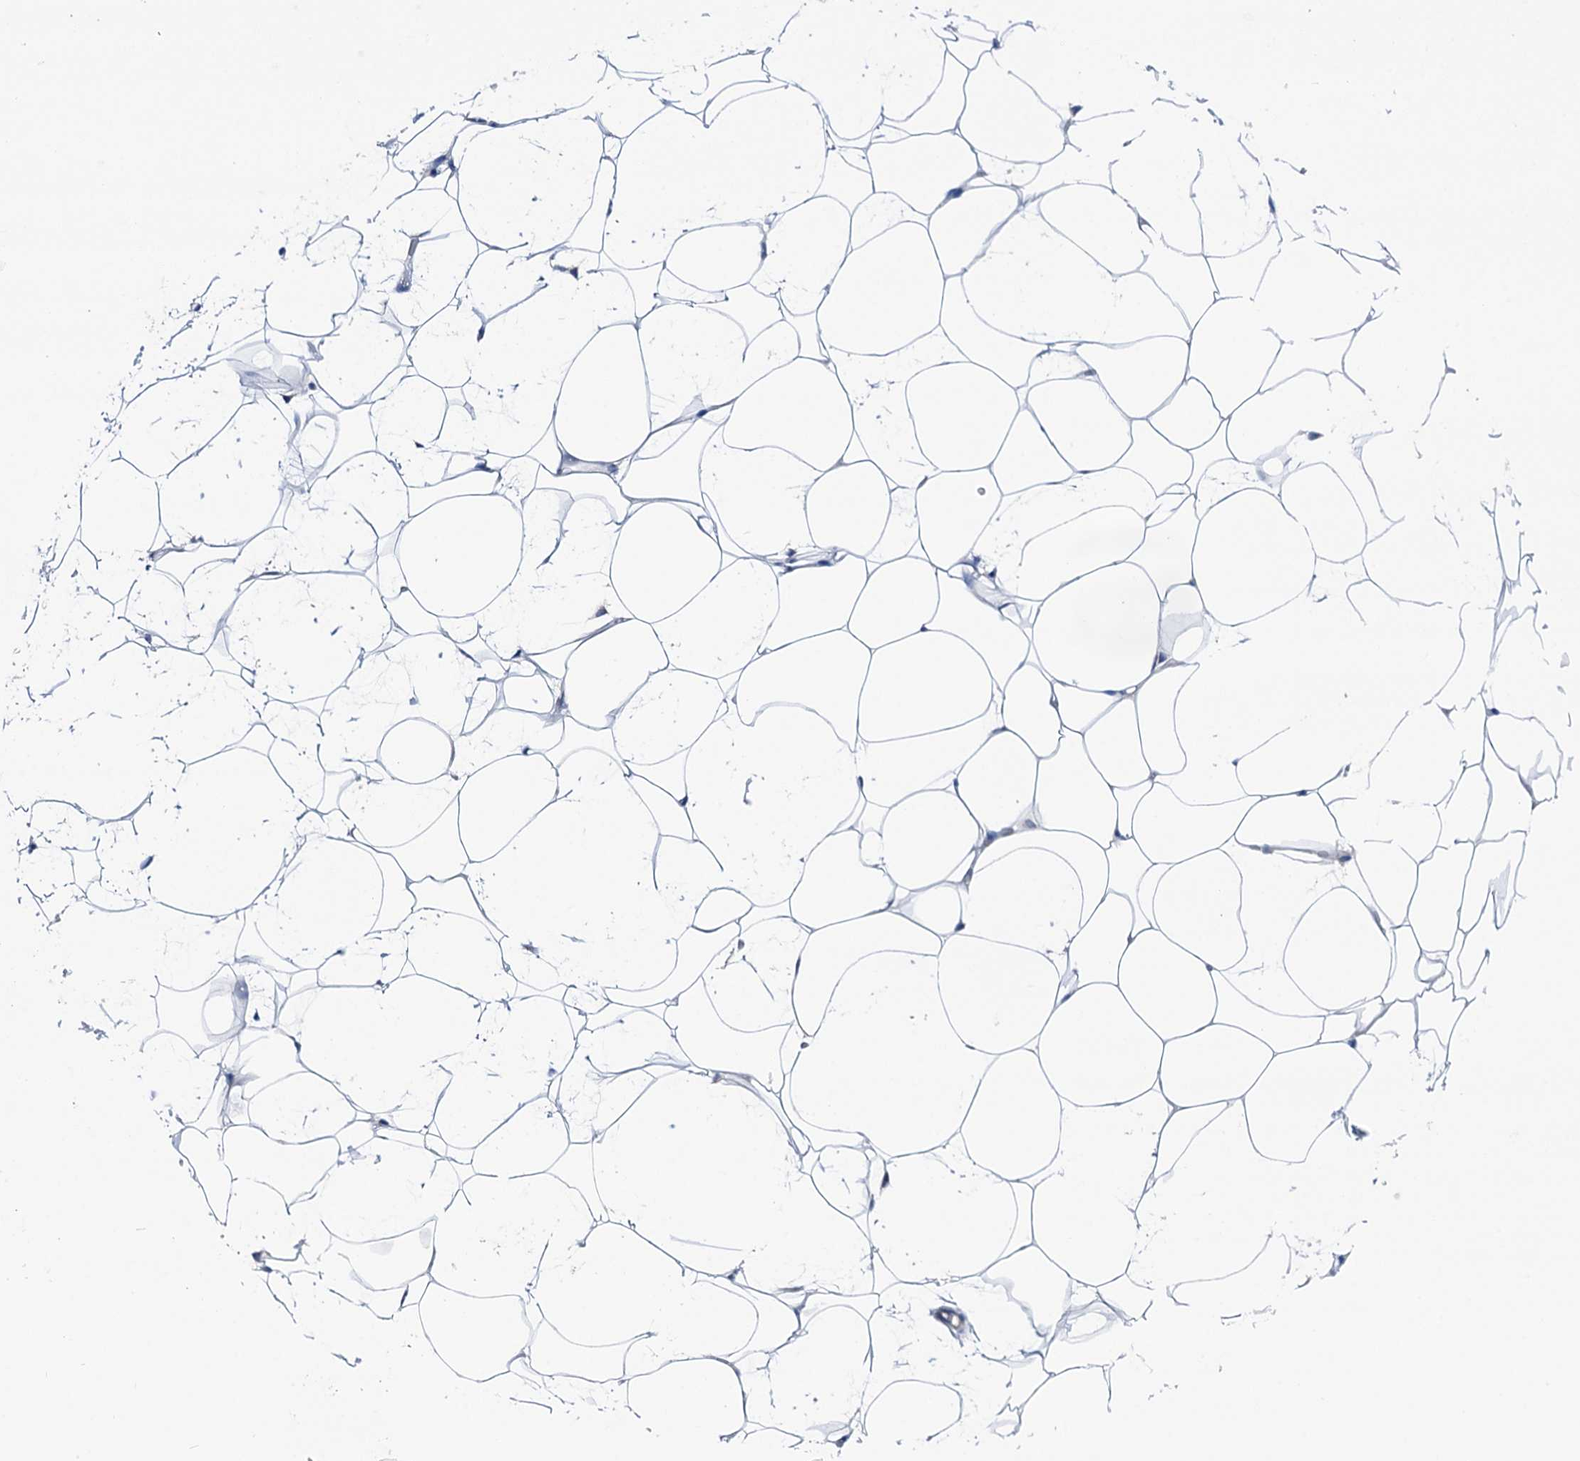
{"staining": {"intensity": "negative", "quantity": "none", "location": "none"}, "tissue": "adipose tissue", "cell_type": "Adipocytes", "image_type": "normal", "snomed": [{"axis": "morphology", "description": "Normal tissue, NOS"}, {"axis": "topography", "description": "Breast"}], "caption": "Adipose tissue was stained to show a protein in brown. There is no significant positivity in adipocytes. Brightfield microscopy of IHC stained with DAB (3,3'-diaminobenzidine) (brown) and hematoxylin (blue), captured at high magnification.", "gene": "SHROOM1", "patient": {"sex": "female", "age": 26}}